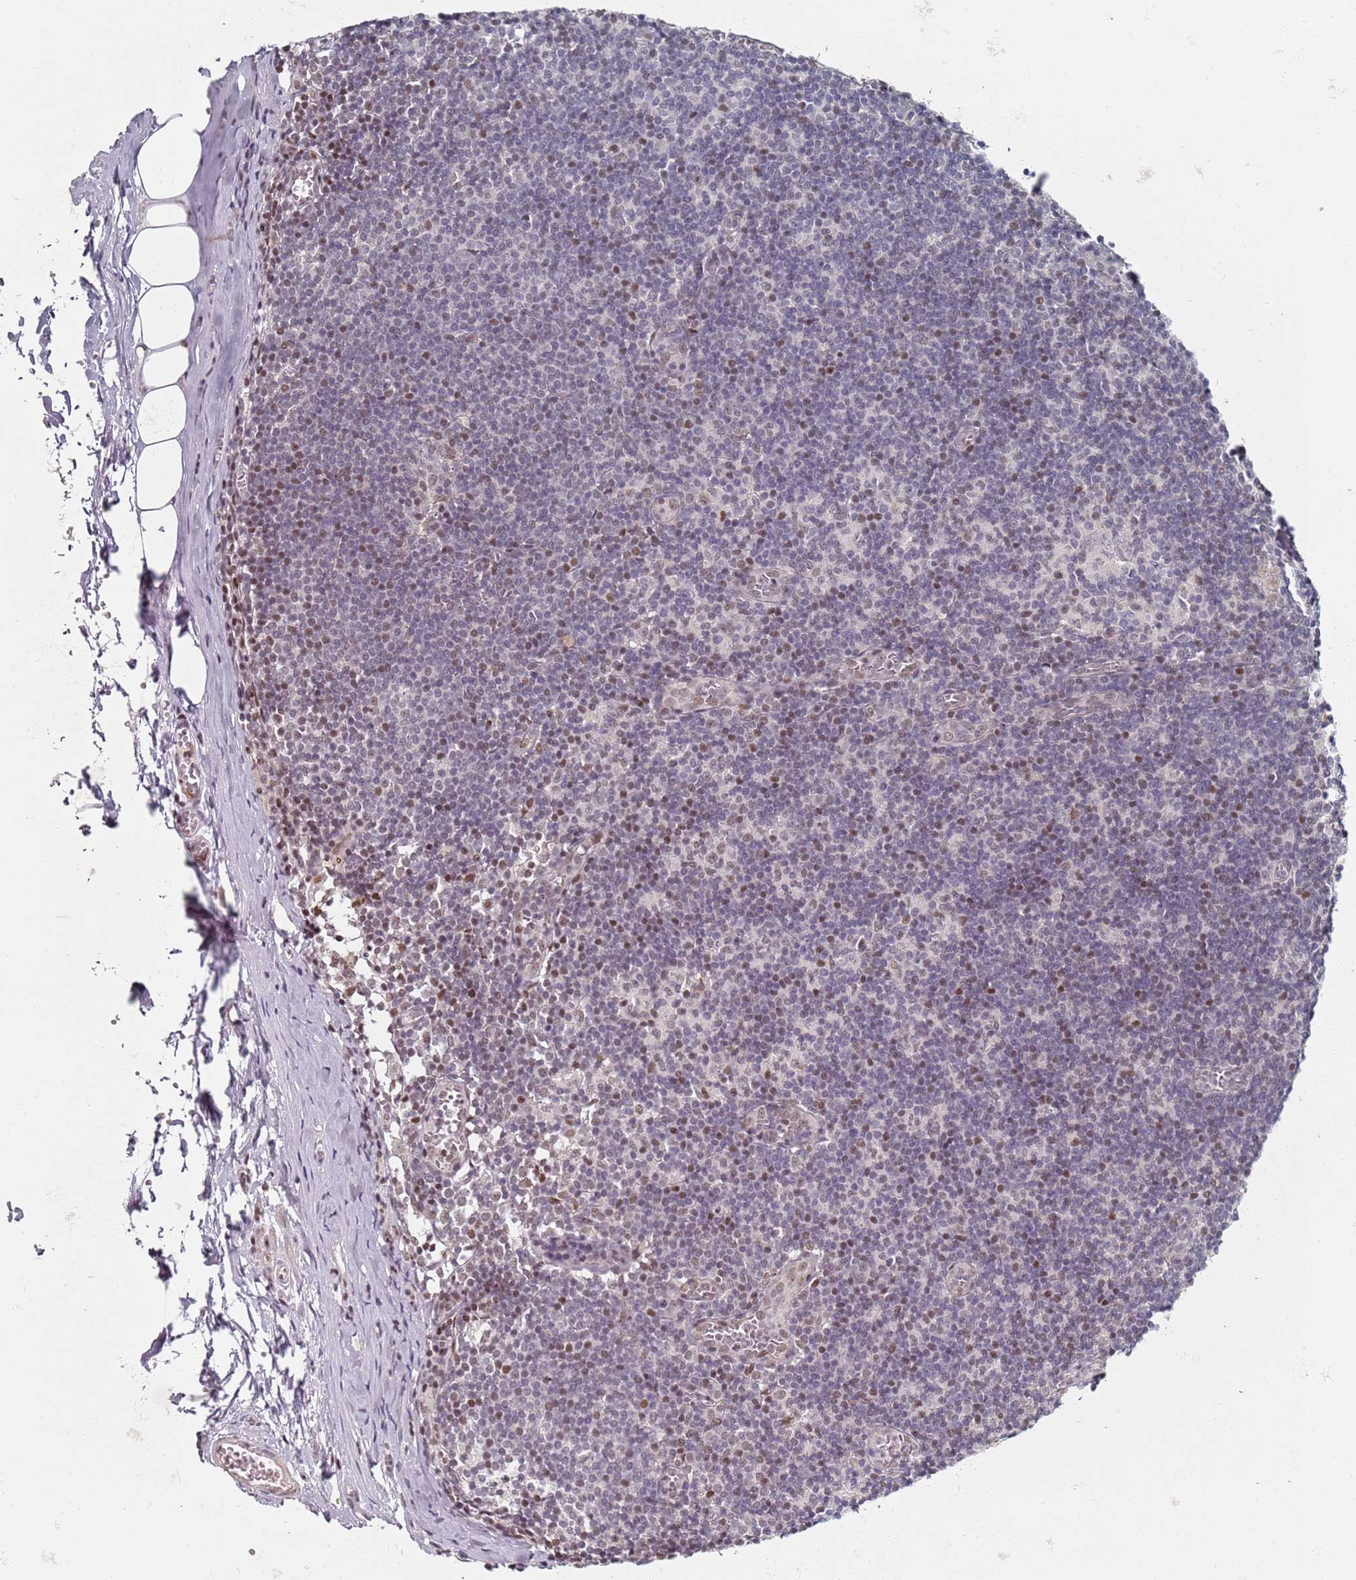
{"staining": {"intensity": "moderate", "quantity": "25%-75%", "location": "nuclear"}, "tissue": "lymph node", "cell_type": "Germinal center cells", "image_type": "normal", "snomed": [{"axis": "morphology", "description": "Normal tissue, NOS"}, {"axis": "topography", "description": "Lymph node"}], "caption": "About 25%-75% of germinal center cells in normal human lymph node reveal moderate nuclear protein expression as visualized by brown immunohistochemical staining.", "gene": "ATF6B", "patient": {"sex": "female", "age": 42}}